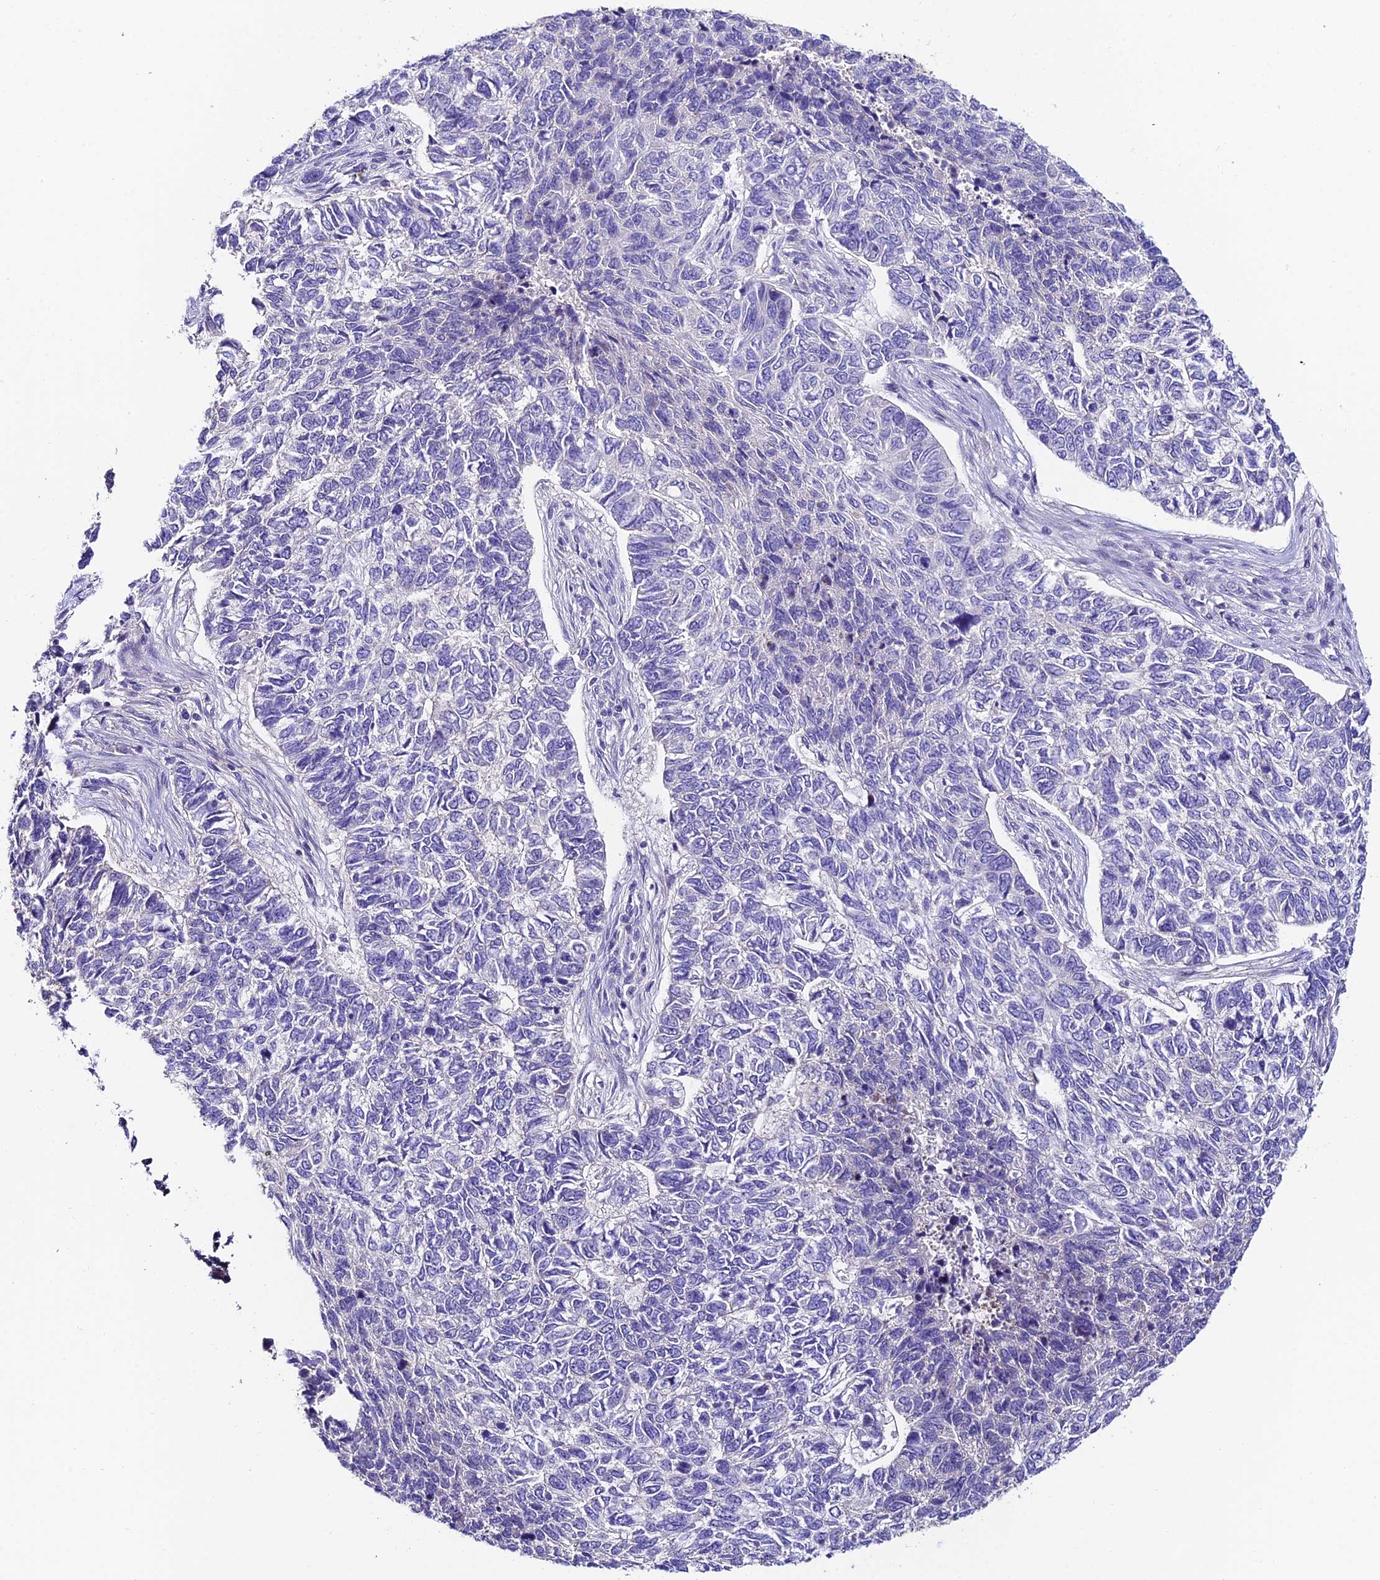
{"staining": {"intensity": "negative", "quantity": "none", "location": "none"}, "tissue": "skin cancer", "cell_type": "Tumor cells", "image_type": "cancer", "snomed": [{"axis": "morphology", "description": "Basal cell carcinoma"}, {"axis": "topography", "description": "Skin"}], "caption": "Image shows no significant protein positivity in tumor cells of skin basal cell carcinoma.", "gene": "DUSP29", "patient": {"sex": "female", "age": 65}}